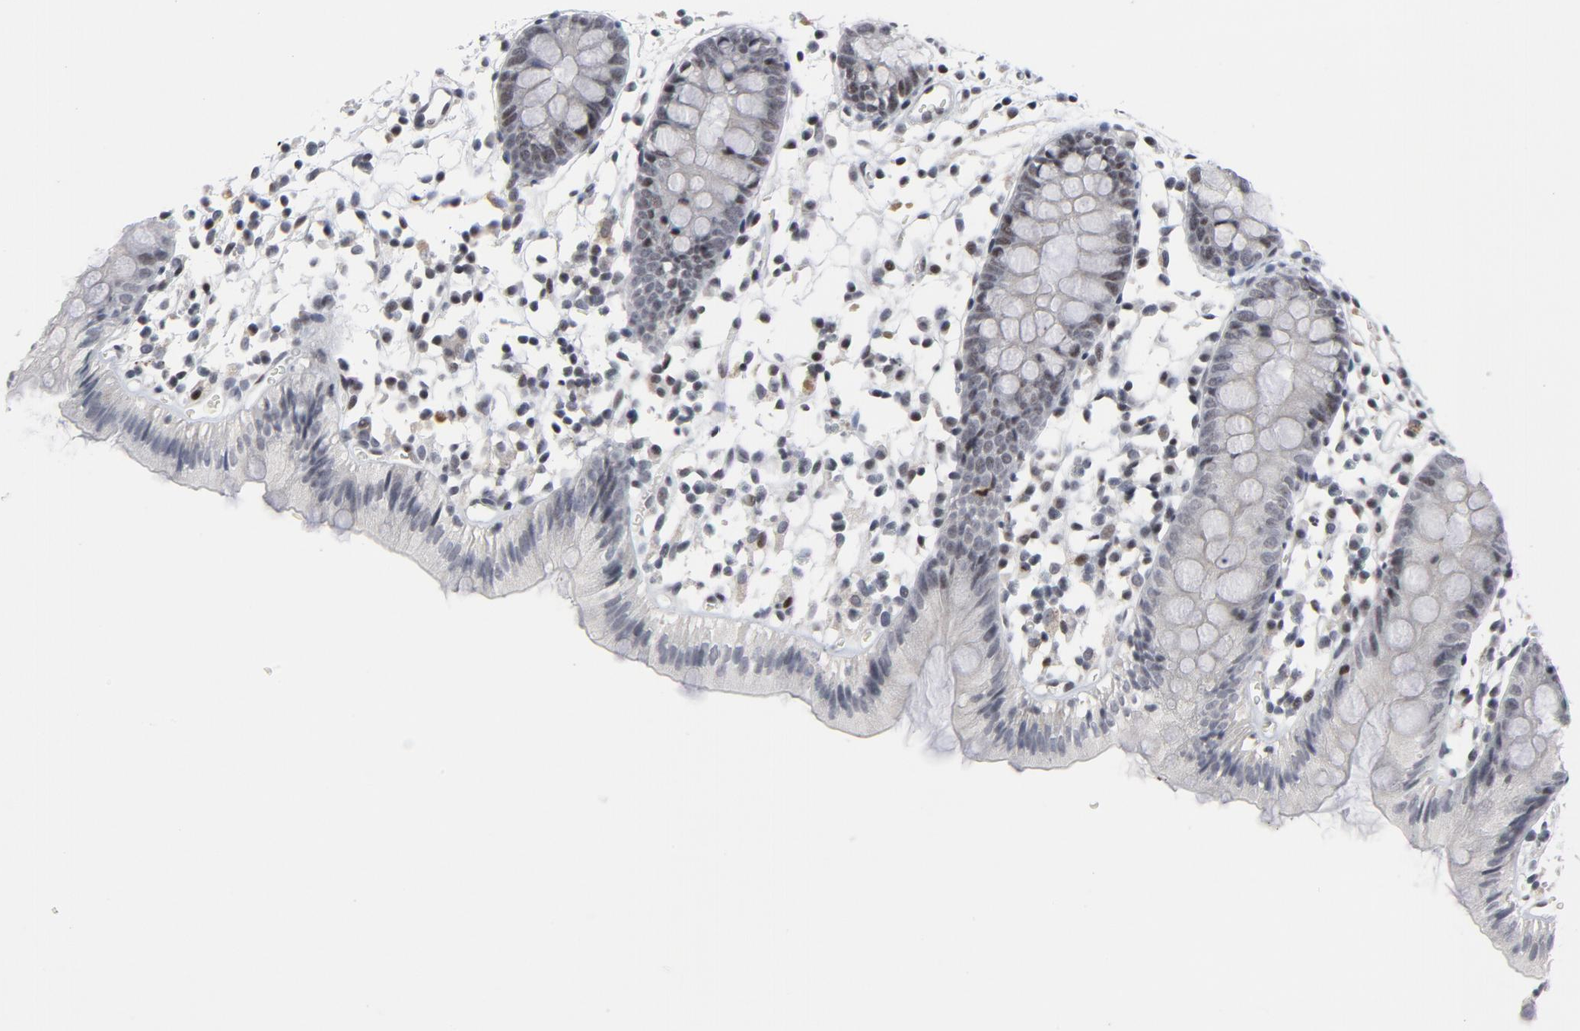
{"staining": {"intensity": "moderate", "quantity": "25%-75%", "location": "nuclear"}, "tissue": "colon", "cell_type": "Endothelial cells", "image_type": "normal", "snomed": [{"axis": "morphology", "description": "Normal tissue, NOS"}, {"axis": "topography", "description": "Colon"}], "caption": "Protein staining shows moderate nuclear staining in approximately 25%-75% of endothelial cells in unremarkable colon. (Brightfield microscopy of DAB IHC at high magnification).", "gene": "GABPA", "patient": {"sex": "male", "age": 14}}